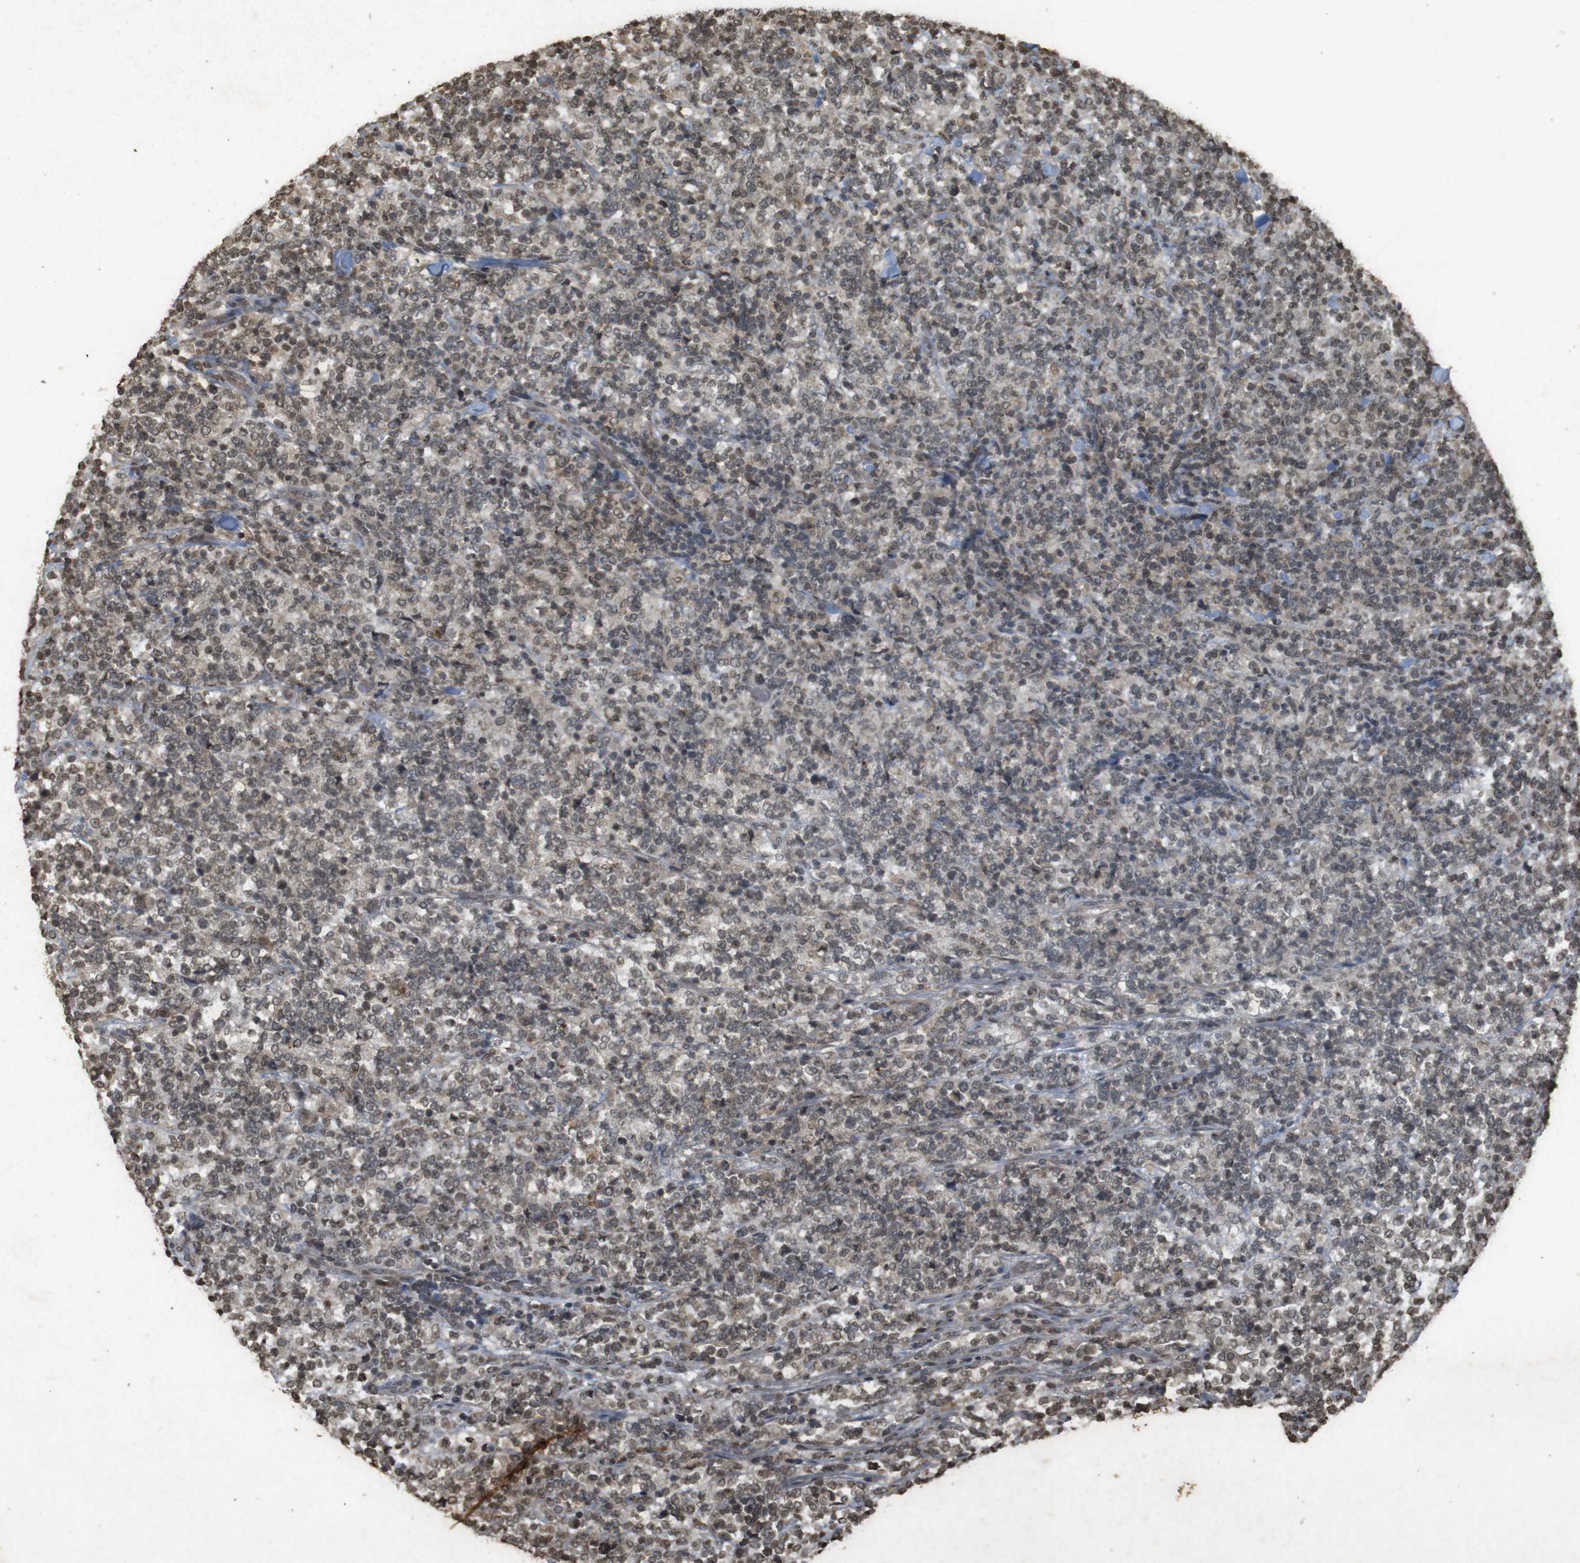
{"staining": {"intensity": "weak", "quantity": "25%-75%", "location": "nuclear"}, "tissue": "lymphoma", "cell_type": "Tumor cells", "image_type": "cancer", "snomed": [{"axis": "morphology", "description": "Malignant lymphoma, non-Hodgkin's type, High grade"}, {"axis": "topography", "description": "Soft tissue"}], "caption": "Protein expression analysis of lymphoma demonstrates weak nuclear expression in approximately 25%-75% of tumor cells. The staining is performed using DAB brown chromogen to label protein expression. The nuclei are counter-stained blue using hematoxylin.", "gene": "ORC4", "patient": {"sex": "male", "age": 18}}